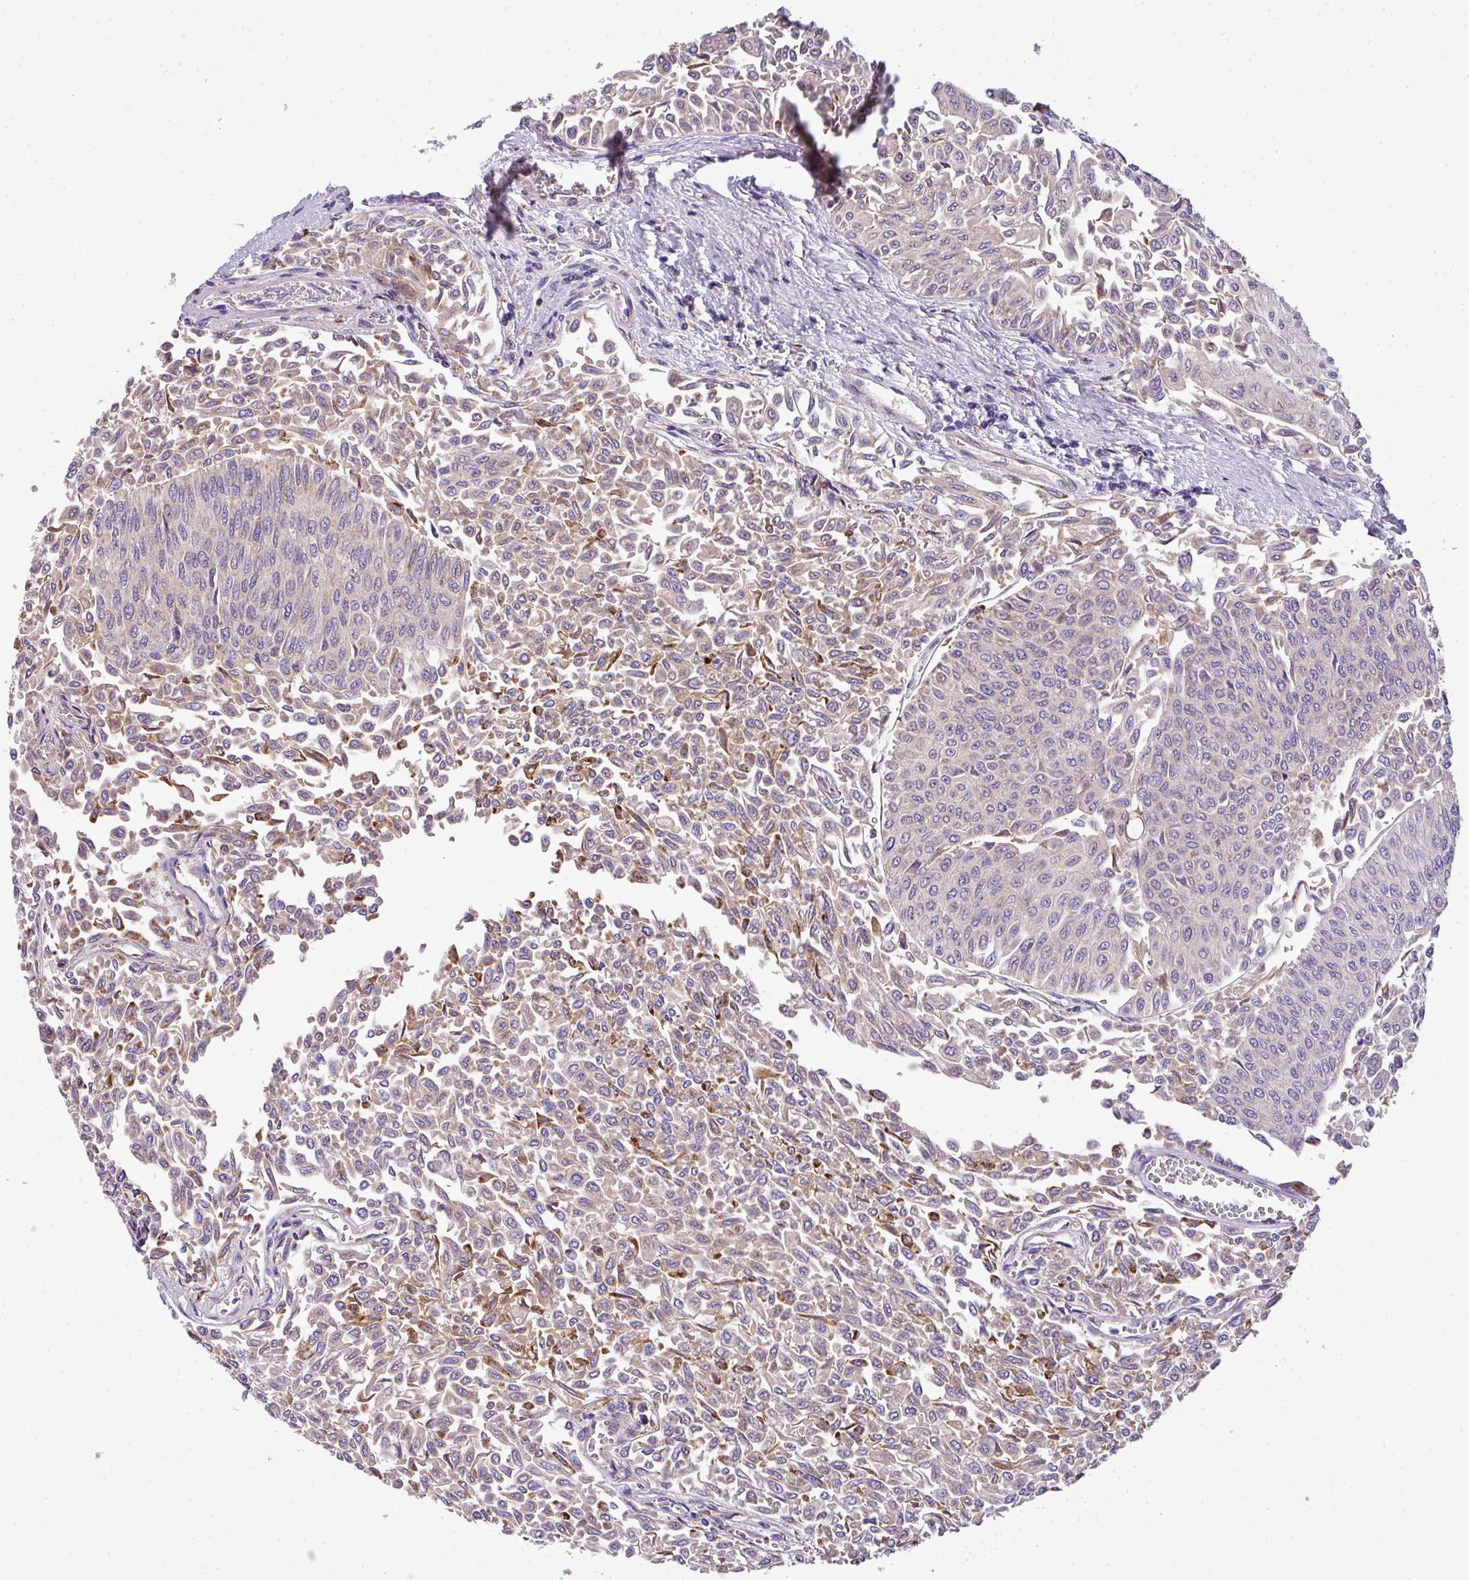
{"staining": {"intensity": "moderate", "quantity": "<25%", "location": "cytoplasmic/membranous"}, "tissue": "urothelial cancer", "cell_type": "Tumor cells", "image_type": "cancer", "snomed": [{"axis": "morphology", "description": "Urothelial carcinoma, NOS"}, {"axis": "topography", "description": "Urinary bladder"}], "caption": "Moderate cytoplasmic/membranous protein staining is appreciated in about <25% of tumor cells in urothelial cancer.", "gene": "ANXA2R", "patient": {"sex": "male", "age": 59}}